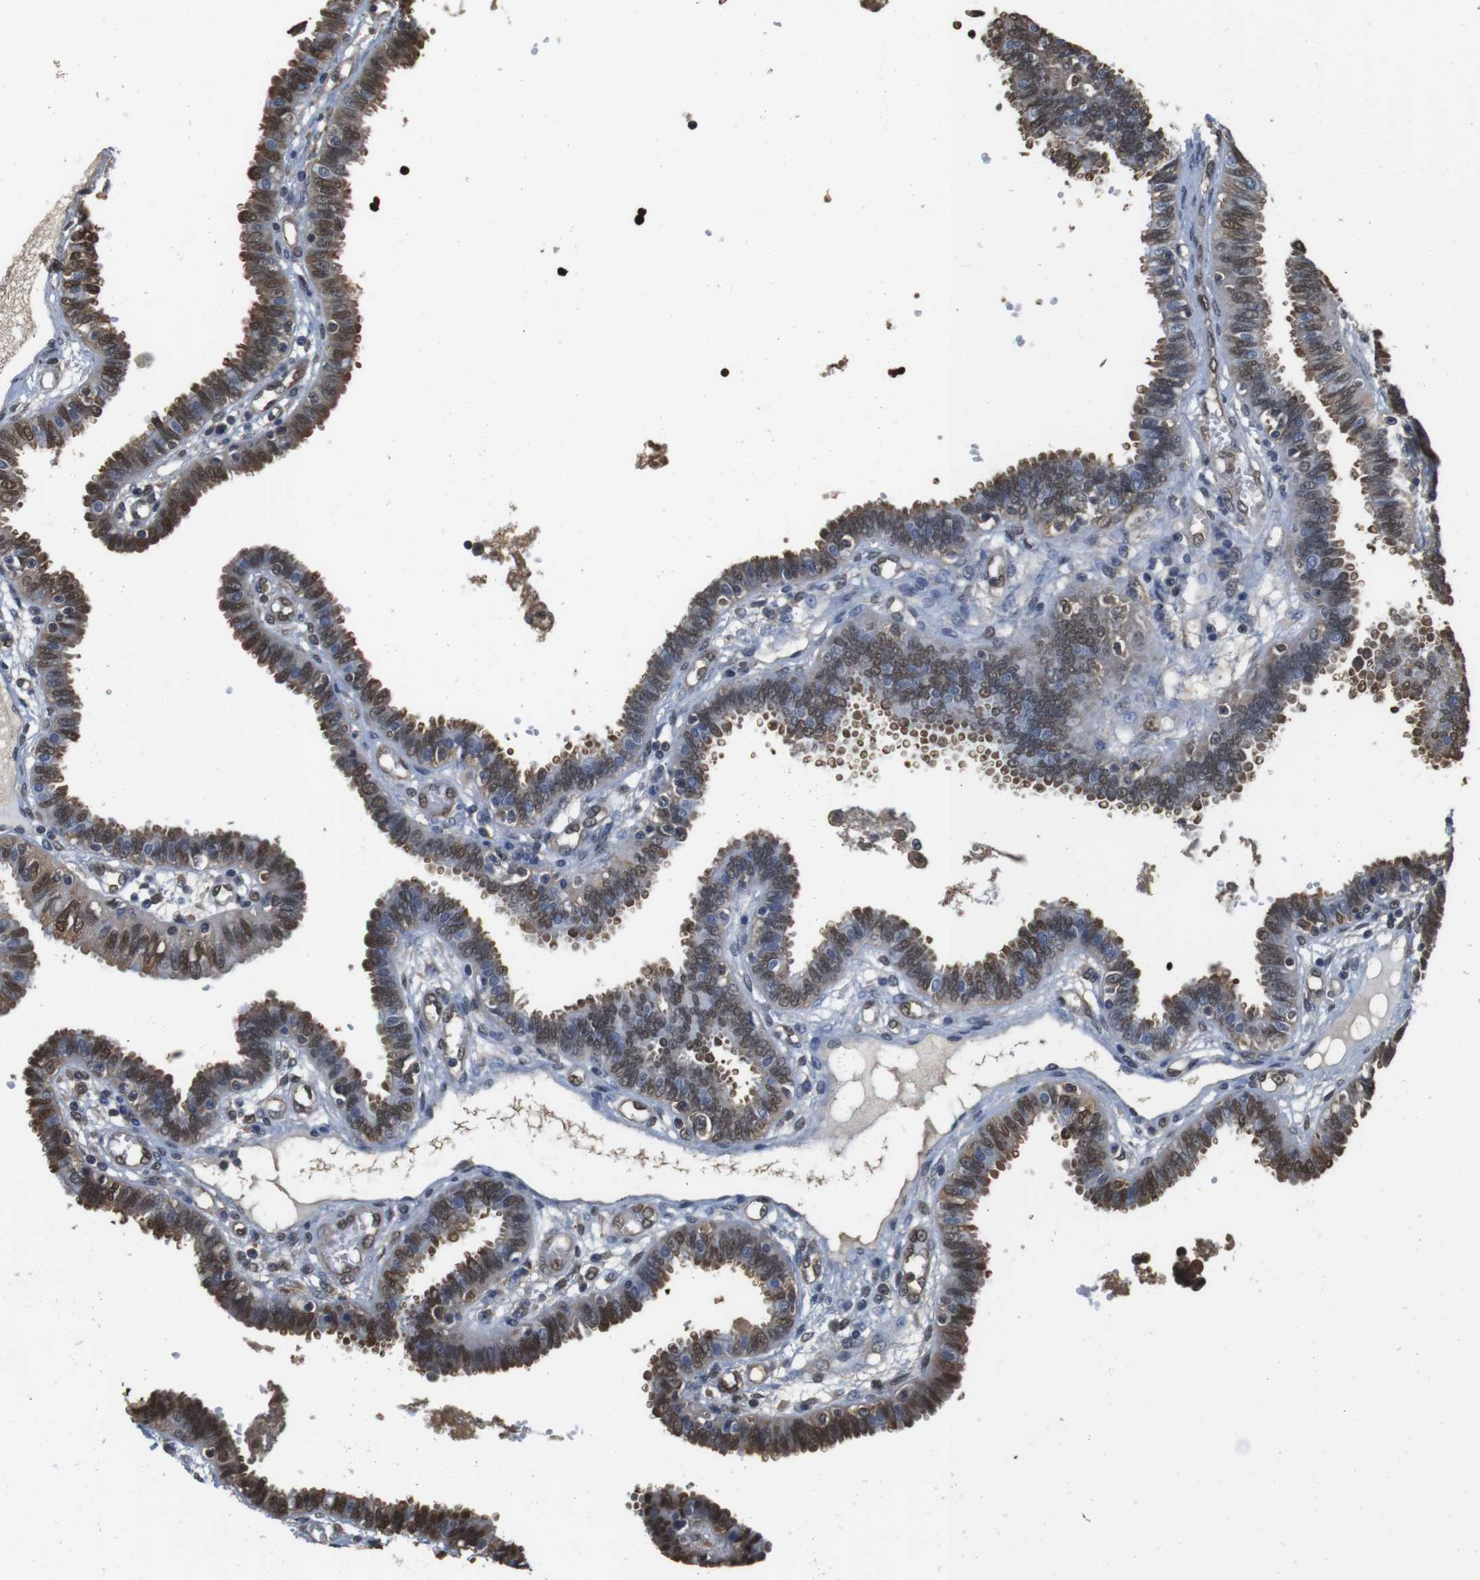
{"staining": {"intensity": "moderate", "quantity": "25%-75%", "location": "cytoplasmic/membranous,nuclear"}, "tissue": "fallopian tube", "cell_type": "Glandular cells", "image_type": "normal", "snomed": [{"axis": "morphology", "description": "Normal tissue, NOS"}, {"axis": "topography", "description": "Fallopian tube"}], "caption": "The image displays immunohistochemical staining of benign fallopian tube. There is moderate cytoplasmic/membranous,nuclear positivity is identified in about 25%-75% of glandular cells.", "gene": "LDHA", "patient": {"sex": "female", "age": 32}}